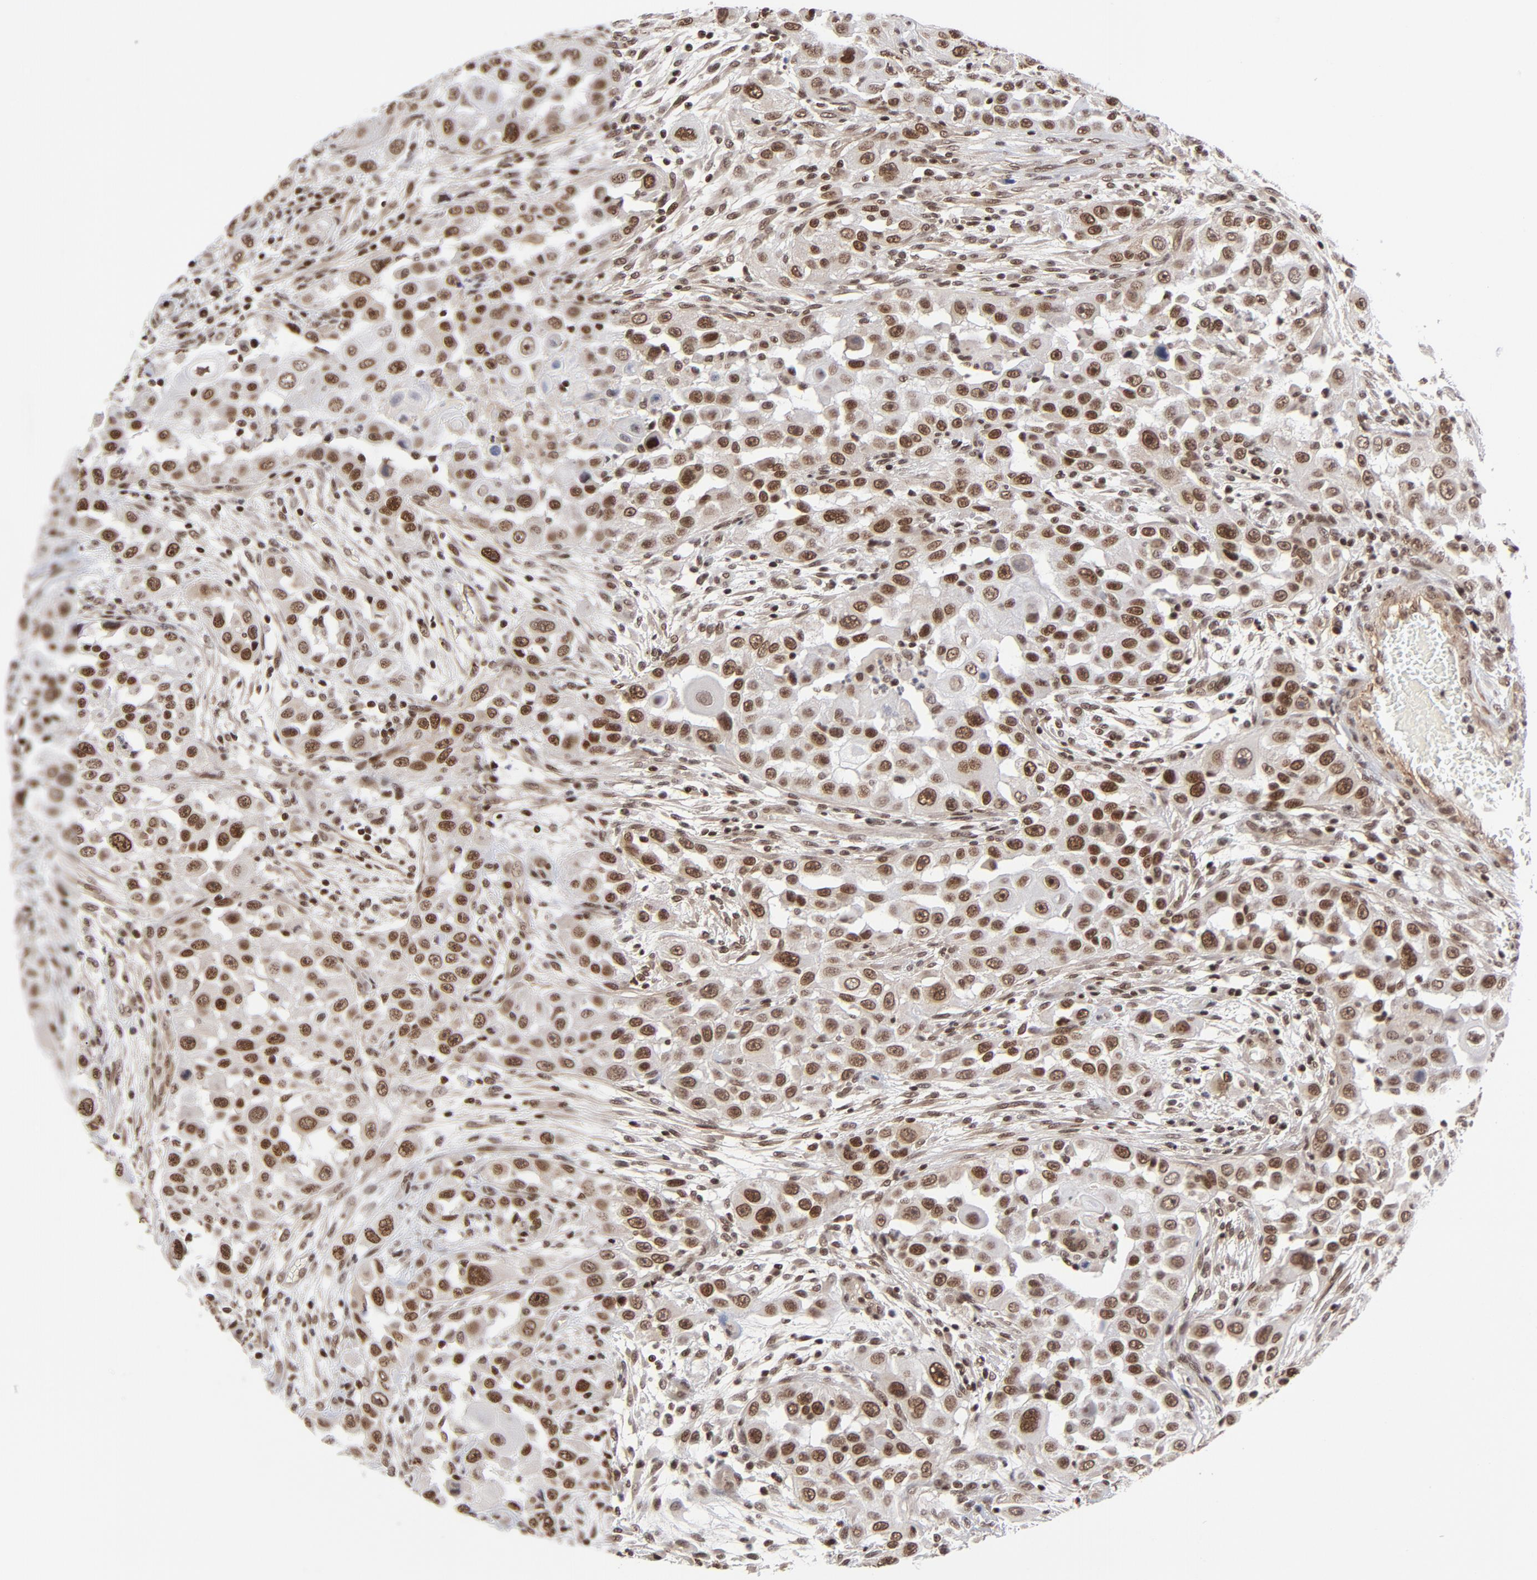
{"staining": {"intensity": "strong", "quantity": ">75%", "location": "nuclear"}, "tissue": "head and neck cancer", "cell_type": "Tumor cells", "image_type": "cancer", "snomed": [{"axis": "morphology", "description": "Carcinoma, NOS"}, {"axis": "topography", "description": "Head-Neck"}], "caption": "A brown stain labels strong nuclear expression of a protein in head and neck cancer tumor cells.", "gene": "CTCF", "patient": {"sex": "male", "age": 87}}